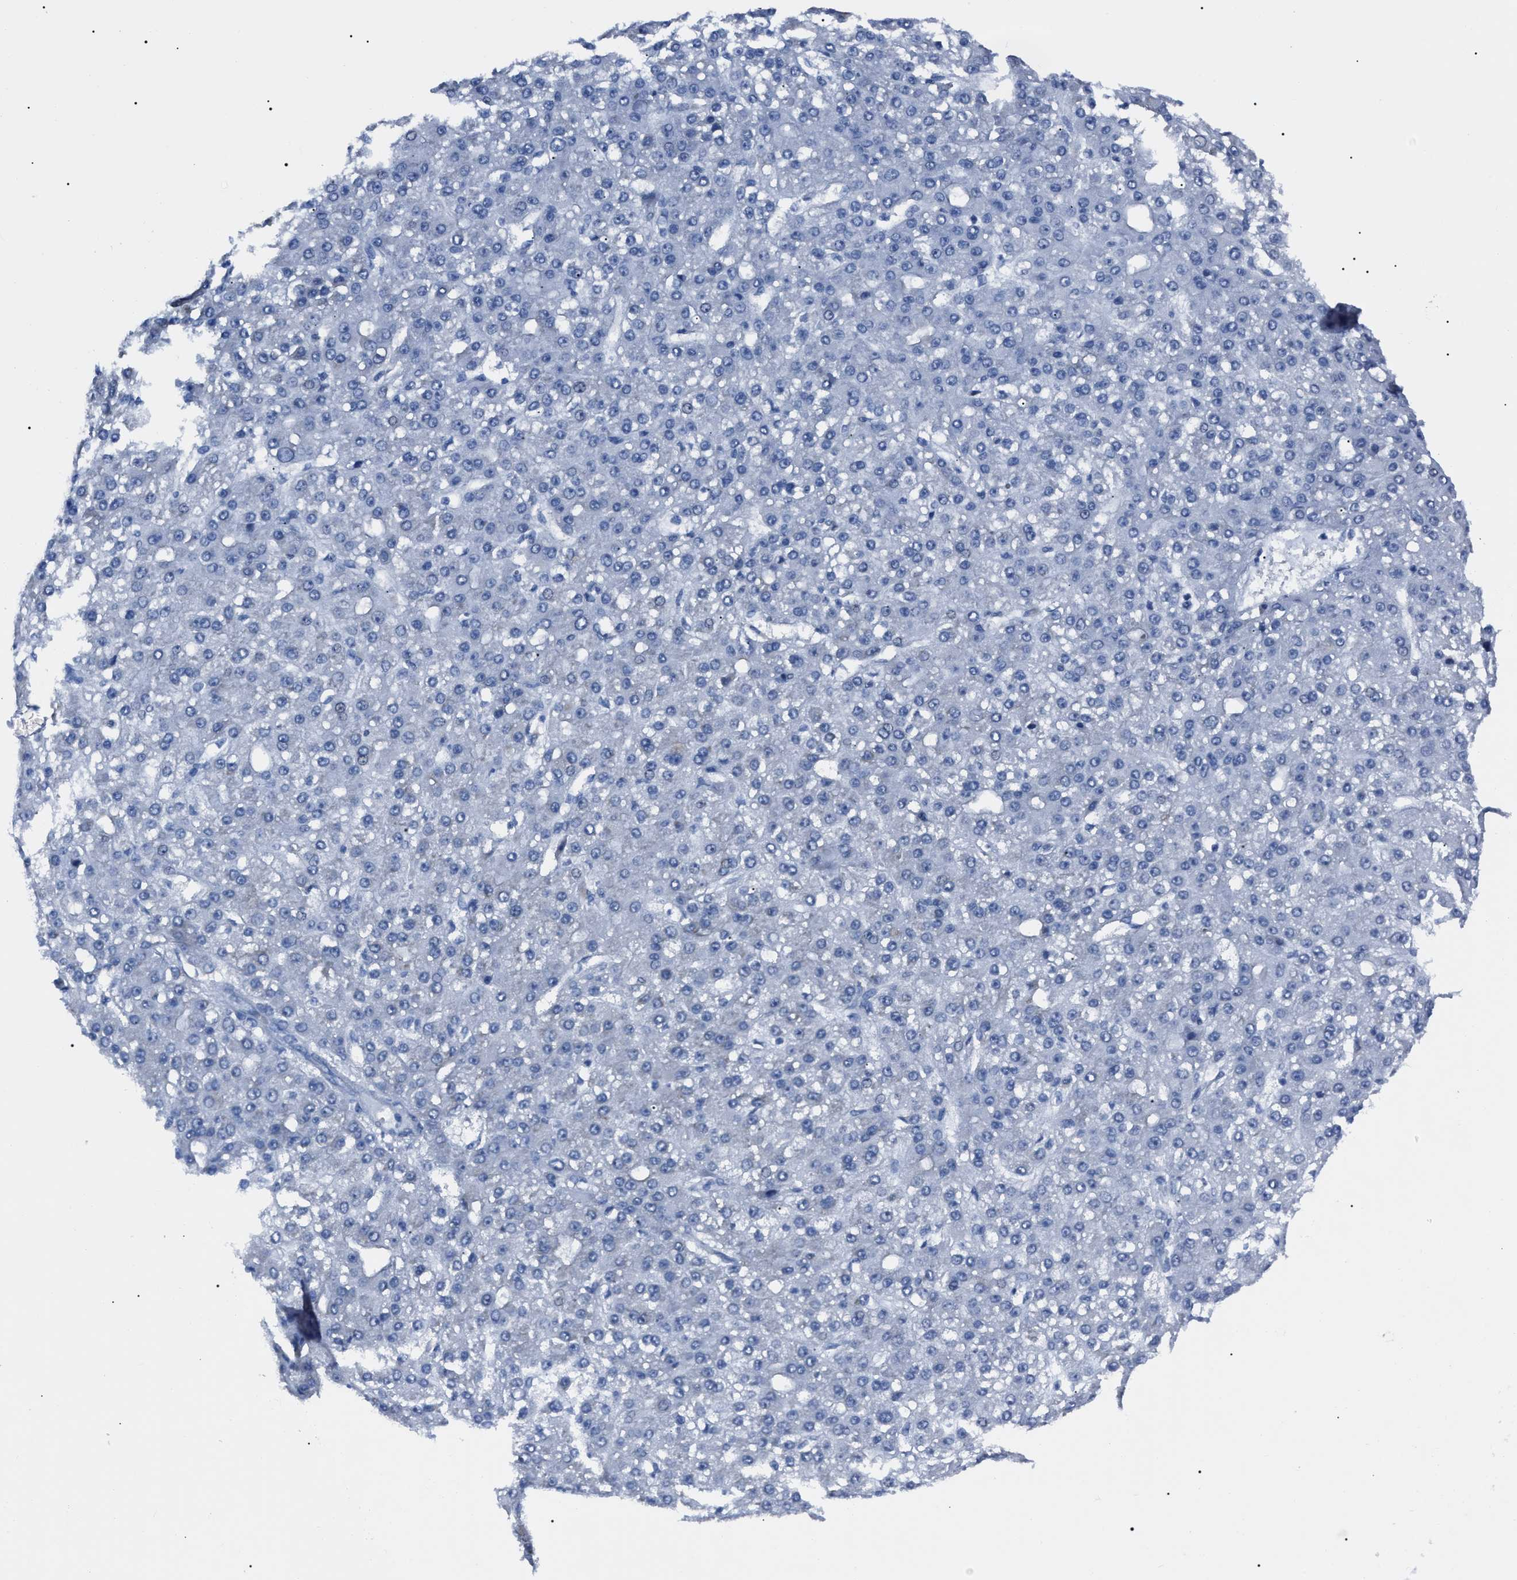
{"staining": {"intensity": "negative", "quantity": "none", "location": "none"}, "tissue": "liver cancer", "cell_type": "Tumor cells", "image_type": "cancer", "snomed": [{"axis": "morphology", "description": "Carcinoma, Hepatocellular, NOS"}, {"axis": "topography", "description": "Liver"}], "caption": "The photomicrograph exhibits no significant expression in tumor cells of hepatocellular carcinoma (liver).", "gene": "LRRC14", "patient": {"sex": "male", "age": 67}}